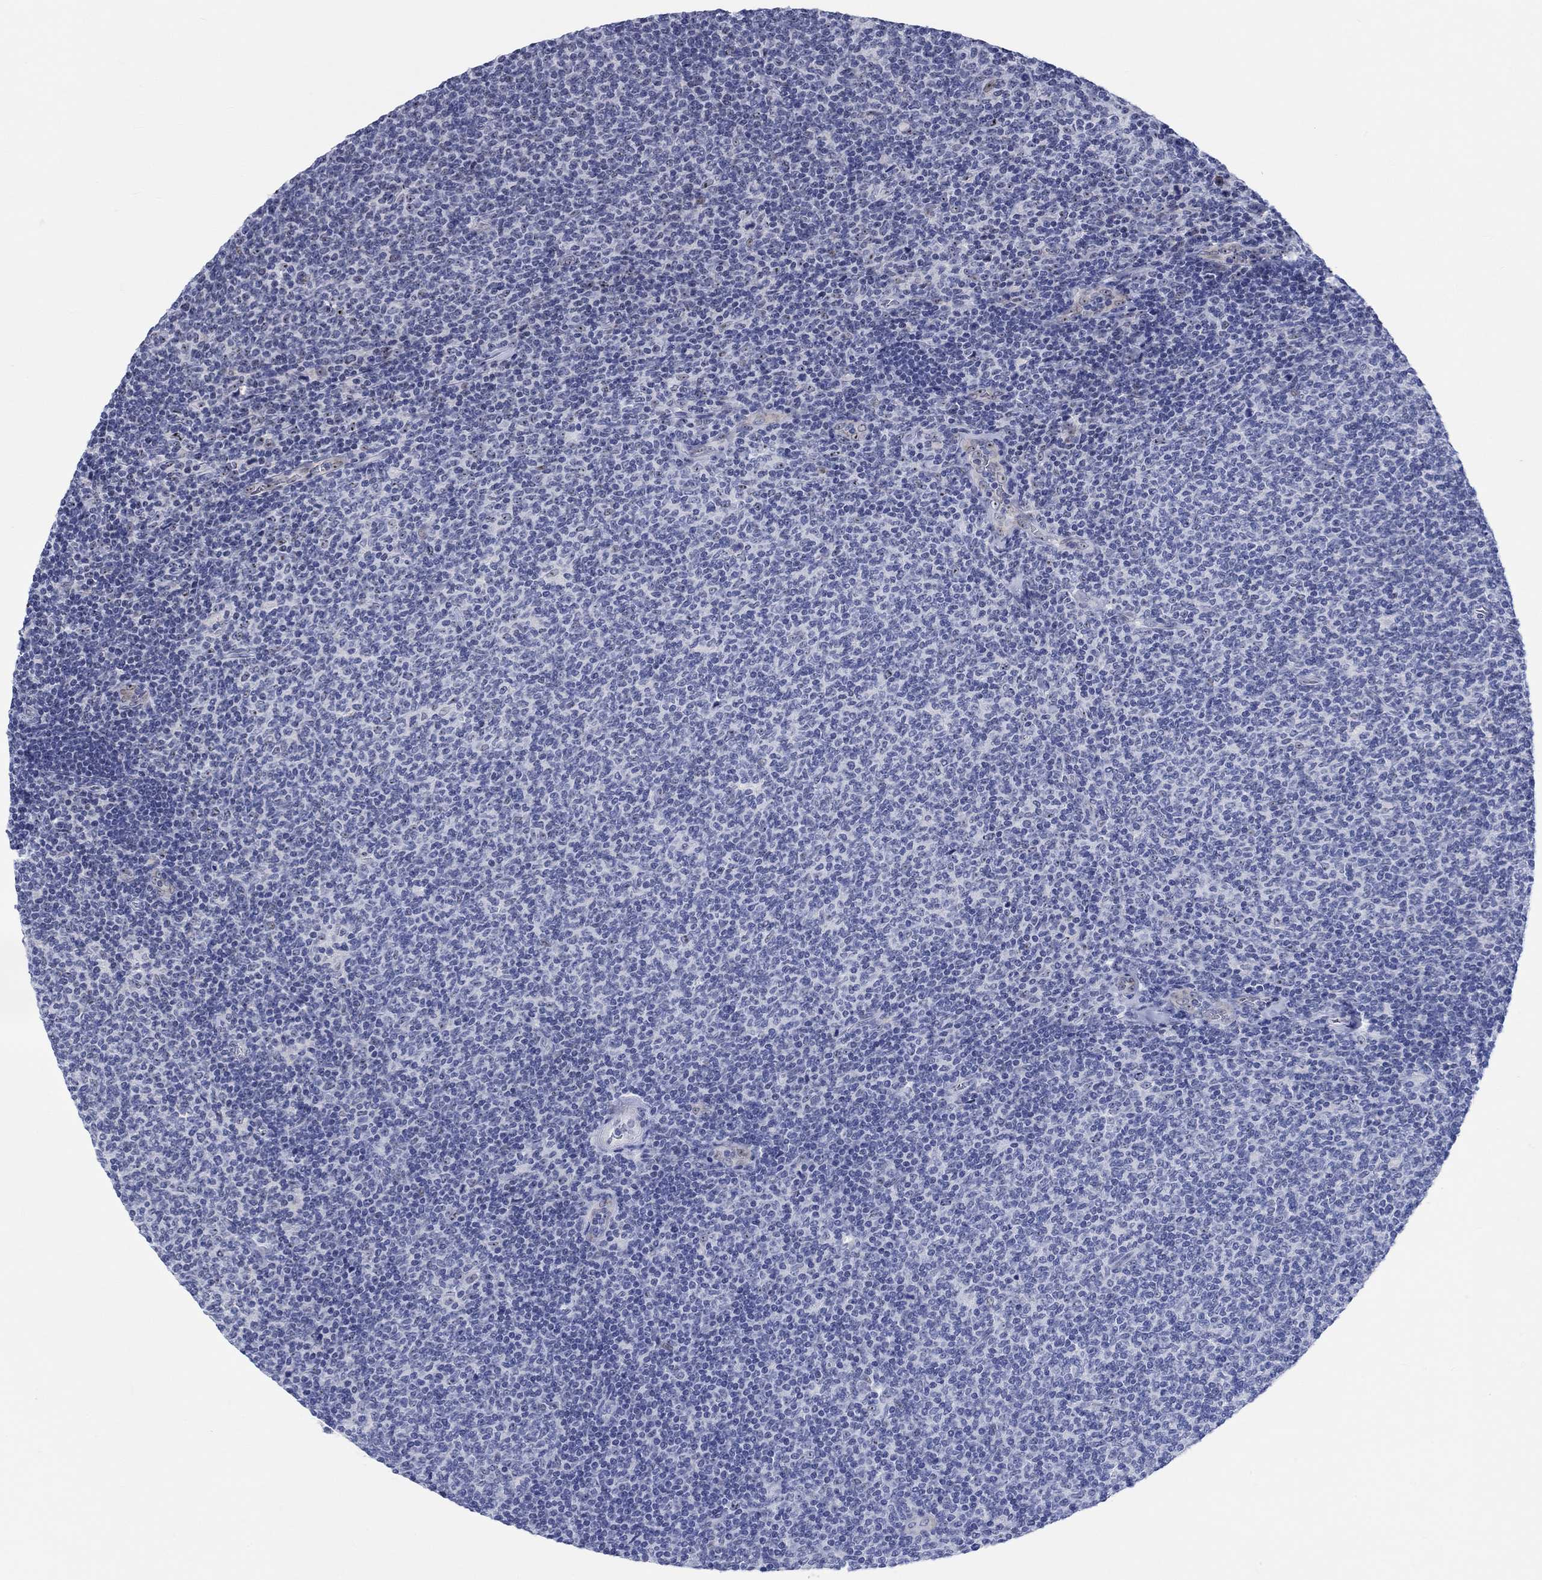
{"staining": {"intensity": "negative", "quantity": "none", "location": "none"}, "tissue": "lymphoma", "cell_type": "Tumor cells", "image_type": "cancer", "snomed": [{"axis": "morphology", "description": "Malignant lymphoma, non-Hodgkin's type, Low grade"}, {"axis": "topography", "description": "Lymph node"}], "caption": "Immunohistochemistry histopathology image of human lymphoma stained for a protein (brown), which reveals no staining in tumor cells. (DAB (3,3'-diaminobenzidine) IHC, high magnification).", "gene": "ZNF446", "patient": {"sex": "male", "age": 52}}